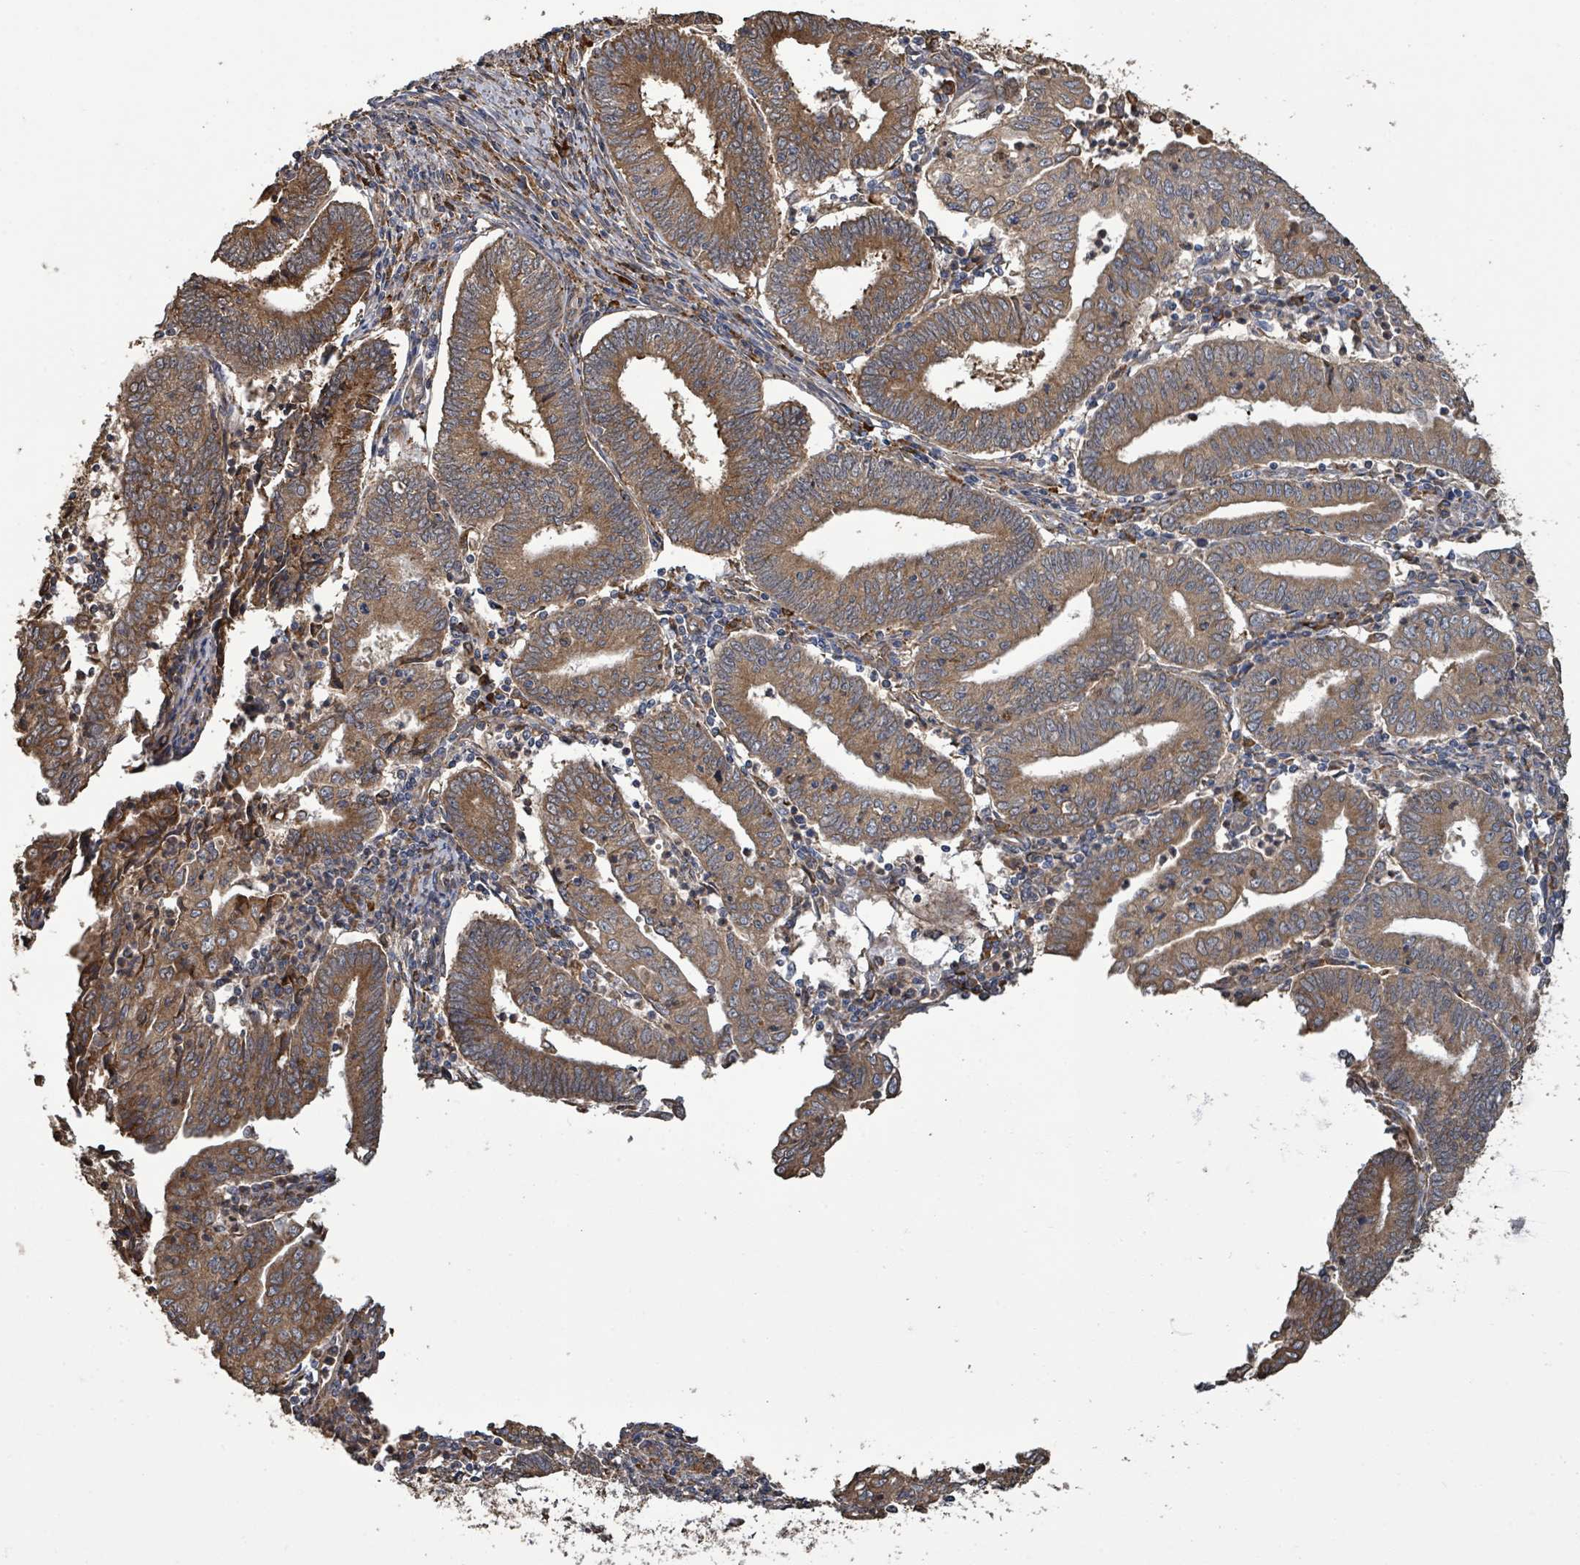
{"staining": {"intensity": "moderate", "quantity": ">75%", "location": "cytoplasmic/membranous"}, "tissue": "endometrial cancer", "cell_type": "Tumor cells", "image_type": "cancer", "snomed": [{"axis": "morphology", "description": "Adenocarcinoma, NOS"}, {"axis": "topography", "description": "Endometrium"}], "caption": "Immunohistochemical staining of human endometrial adenocarcinoma demonstrates moderate cytoplasmic/membranous protein staining in approximately >75% of tumor cells.", "gene": "ARPIN", "patient": {"sex": "female", "age": 60}}